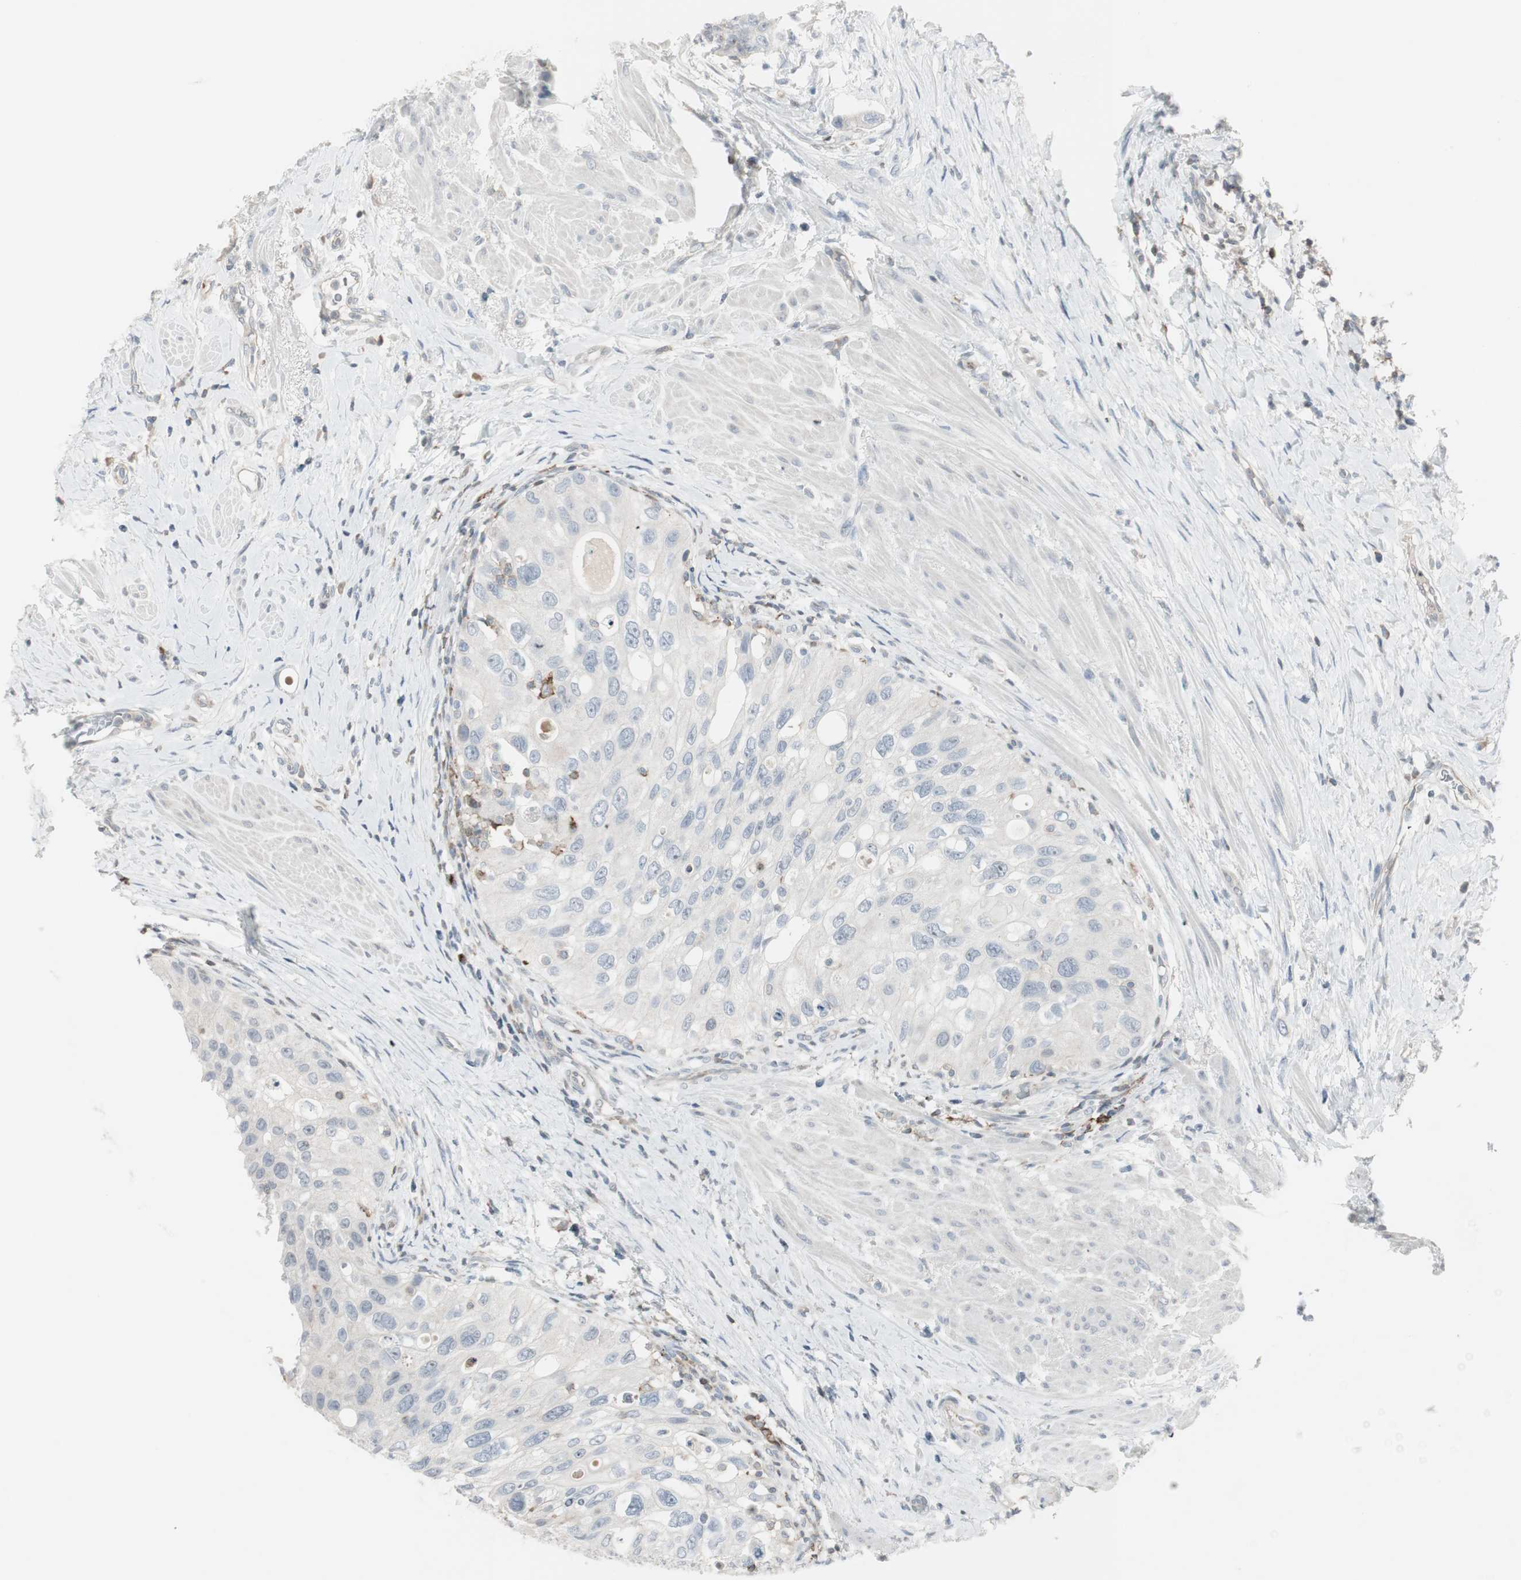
{"staining": {"intensity": "negative", "quantity": "none", "location": "none"}, "tissue": "urothelial cancer", "cell_type": "Tumor cells", "image_type": "cancer", "snomed": [{"axis": "morphology", "description": "Urothelial carcinoma, High grade"}, {"axis": "topography", "description": "Urinary bladder"}], "caption": "There is no significant positivity in tumor cells of urothelial cancer.", "gene": "MAP4K4", "patient": {"sex": "female", "age": 56}}